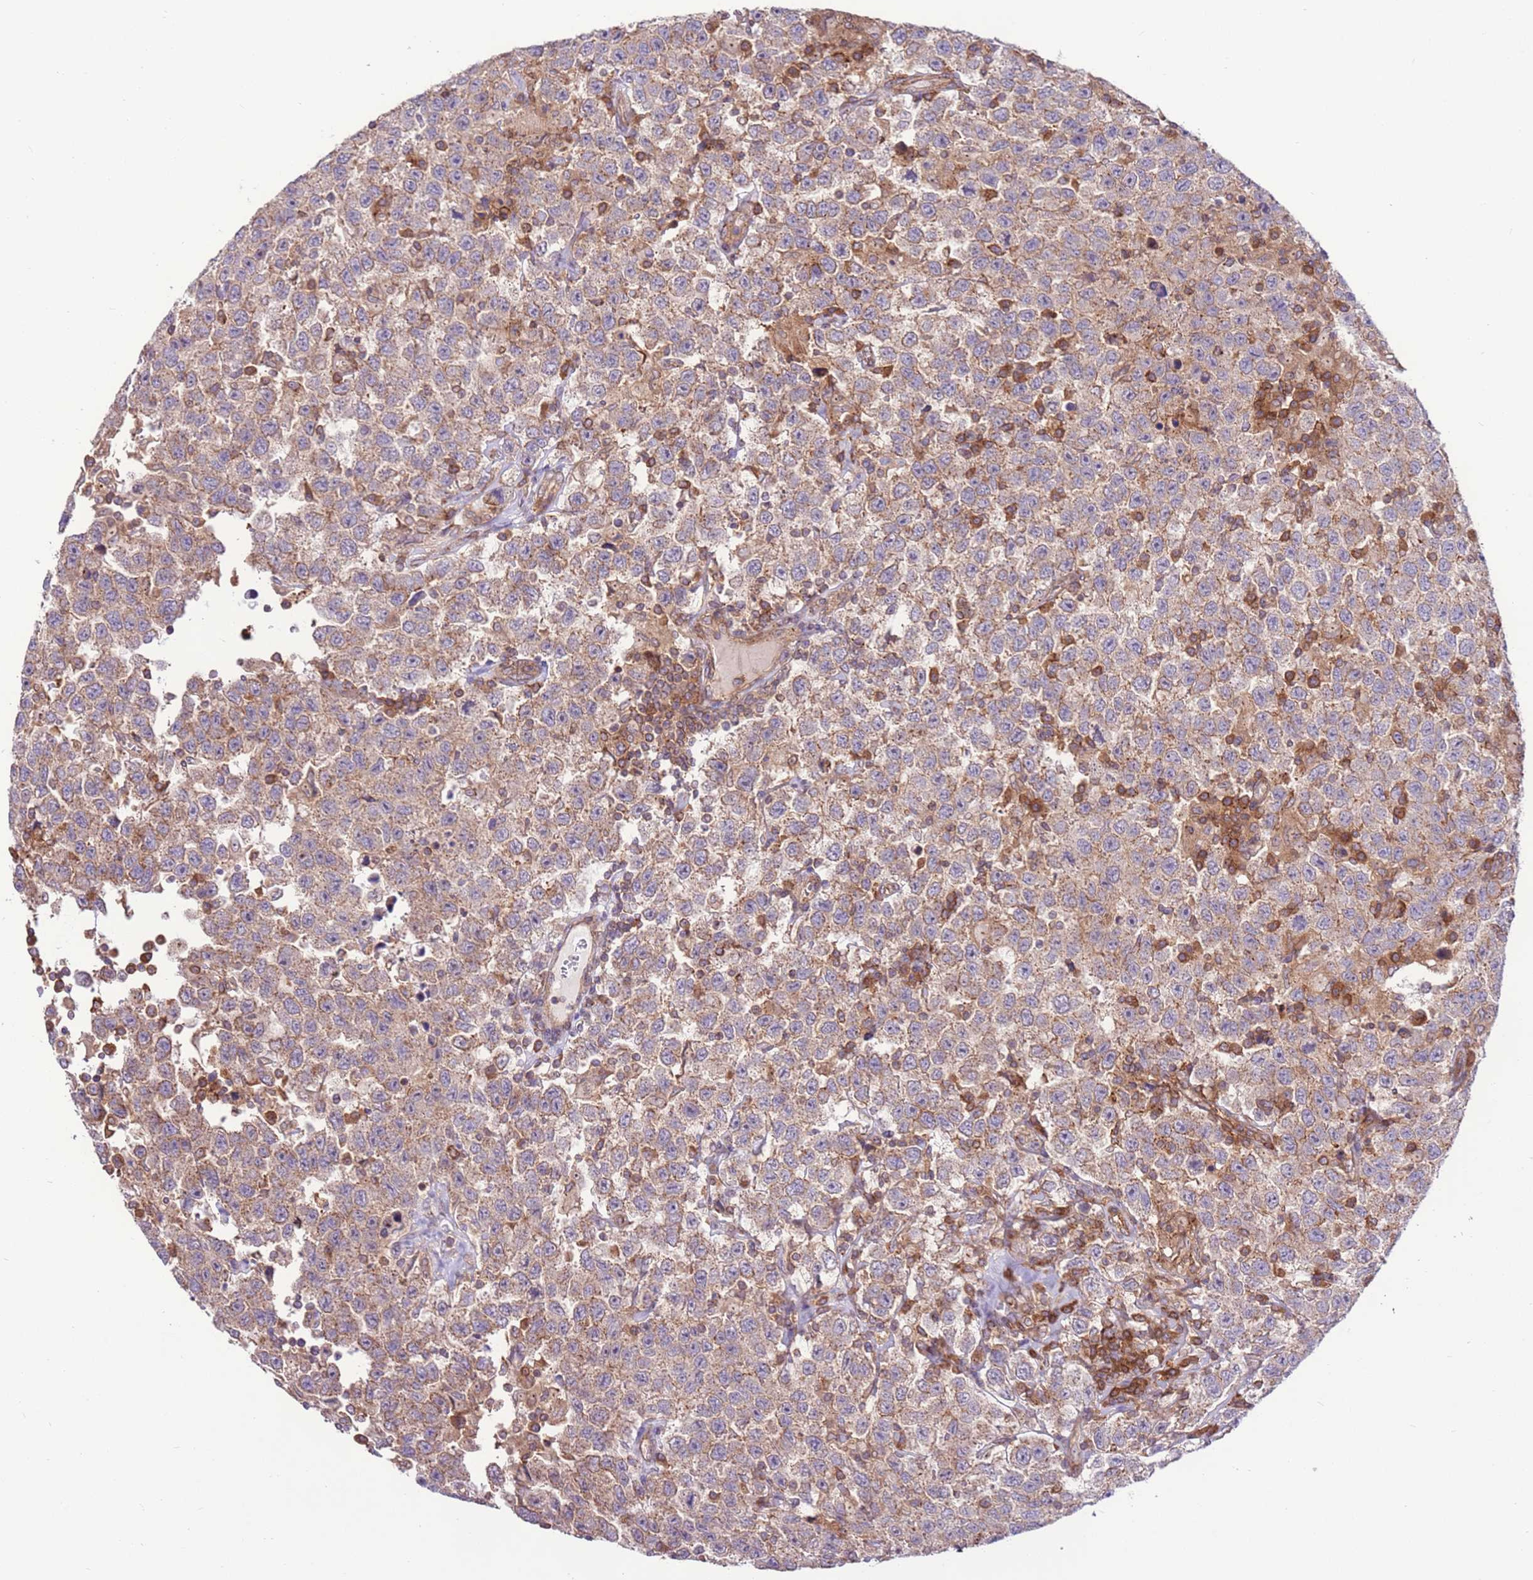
{"staining": {"intensity": "weak", "quantity": ">75%", "location": "cytoplasmic/membranous"}, "tissue": "testis cancer", "cell_type": "Tumor cells", "image_type": "cancer", "snomed": [{"axis": "morphology", "description": "Seminoma, NOS"}, {"axis": "topography", "description": "Testis"}], "caption": "This image demonstrates immunohistochemistry (IHC) staining of testis cancer, with low weak cytoplasmic/membranous expression in approximately >75% of tumor cells.", "gene": "DDX19B", "patient": {"sex": "male", "age": 41}}